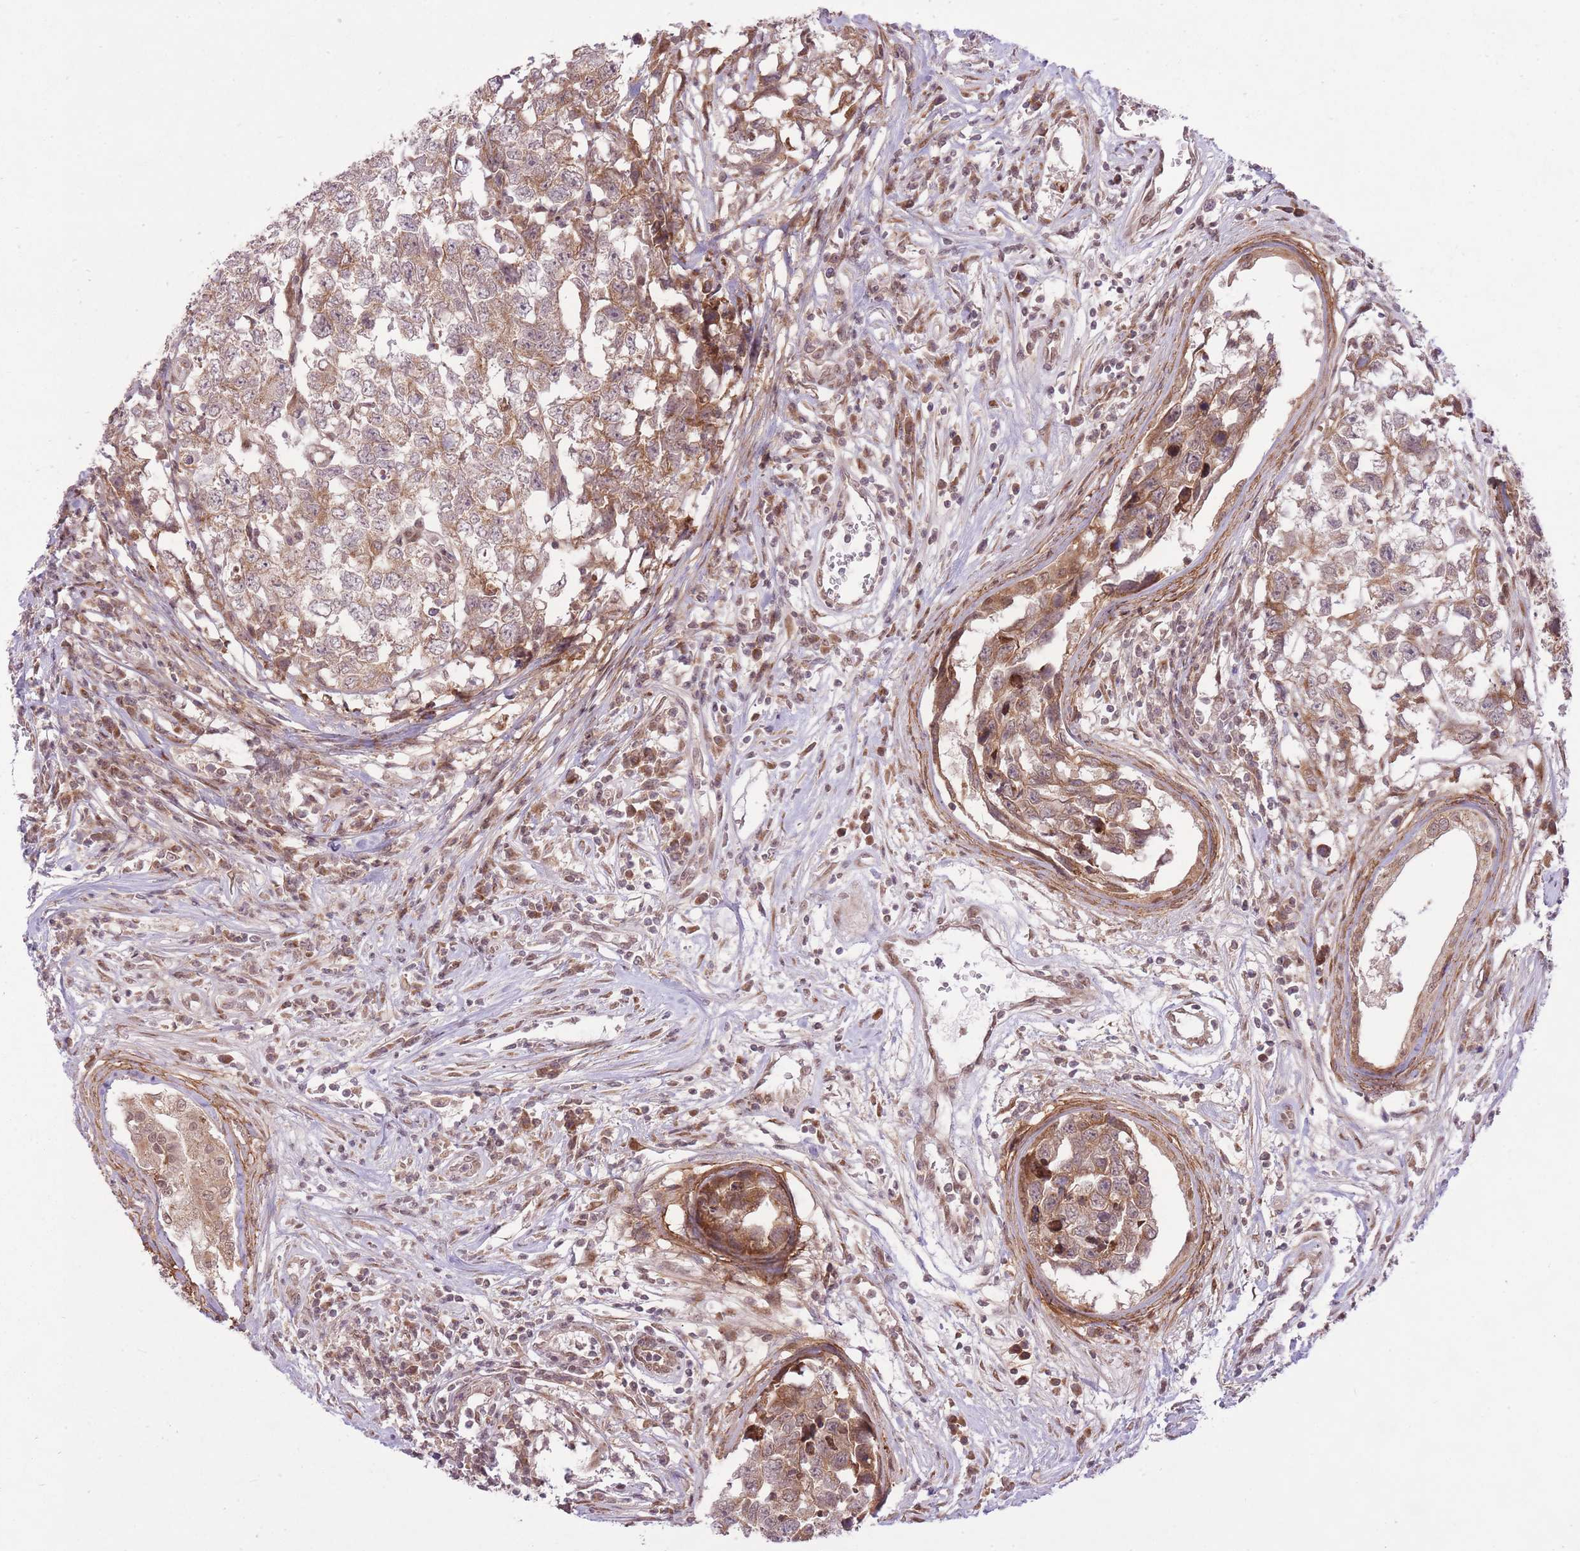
{"staining": {"intensity": "moderate", "quantity": ">75%", "location": "cytoplasmic/membranous"}, "tissue": "testis cancer", "cell_type": "Tumor cells", "image_type": "cancer", "snomed": [{"axis": "morphology", "description": "Carcinoma, Embryonal, NOS"}, {"axis": "topography", "description": "Testis"}], "caption": "Tumor cells exhibit medium levels of moderate cytoplasmic/membranous expression in about >75% of cells in testis cancer (embryonal carcinoma).", "gene": "ZNF391", "patient": {"sex": "male", "age": 22}}